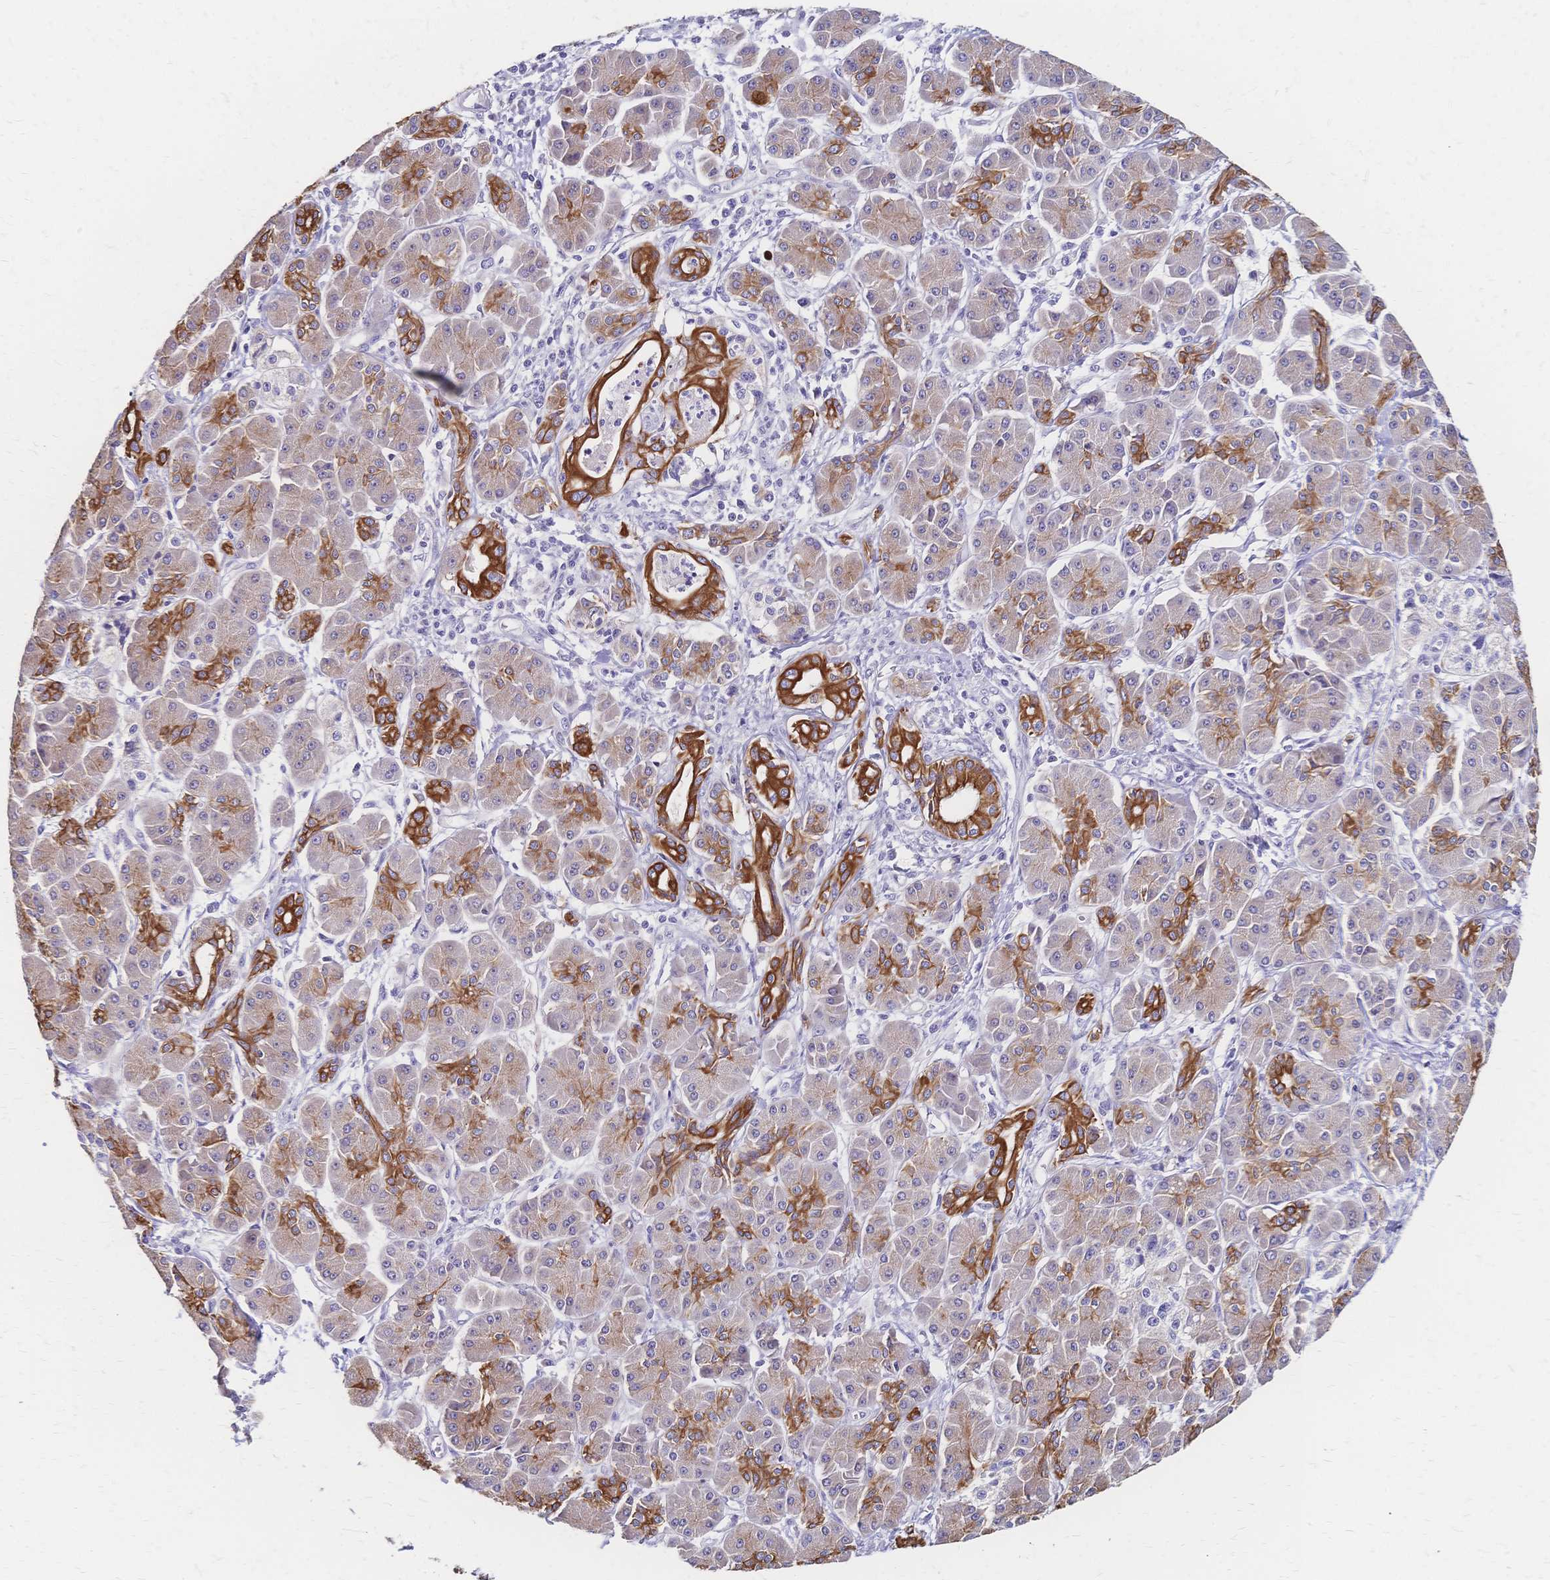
{"staining": {"intensity": "strong", "quantity": "25%-75%", "location": "cytoplasmic/membranous"}, "tissue": "pancreatic cancer", "cell_type": "Tumor cells", "image_type": "cancer", "snomed": [{"axis": "morphology", "description": "Adenocarcinoma, NOS"}, {"axis": "topography", "description": "Pancreas"}], "caption": "Protein positivity by immunohistochemistry exhibits strong cytoplasmic/membranous positivity in approximately 25%-75% of tumor cells in adenocarcinoma (pancreatic).", "gene": "DTNB", "patient": {"sex": "male", "age": 70}}